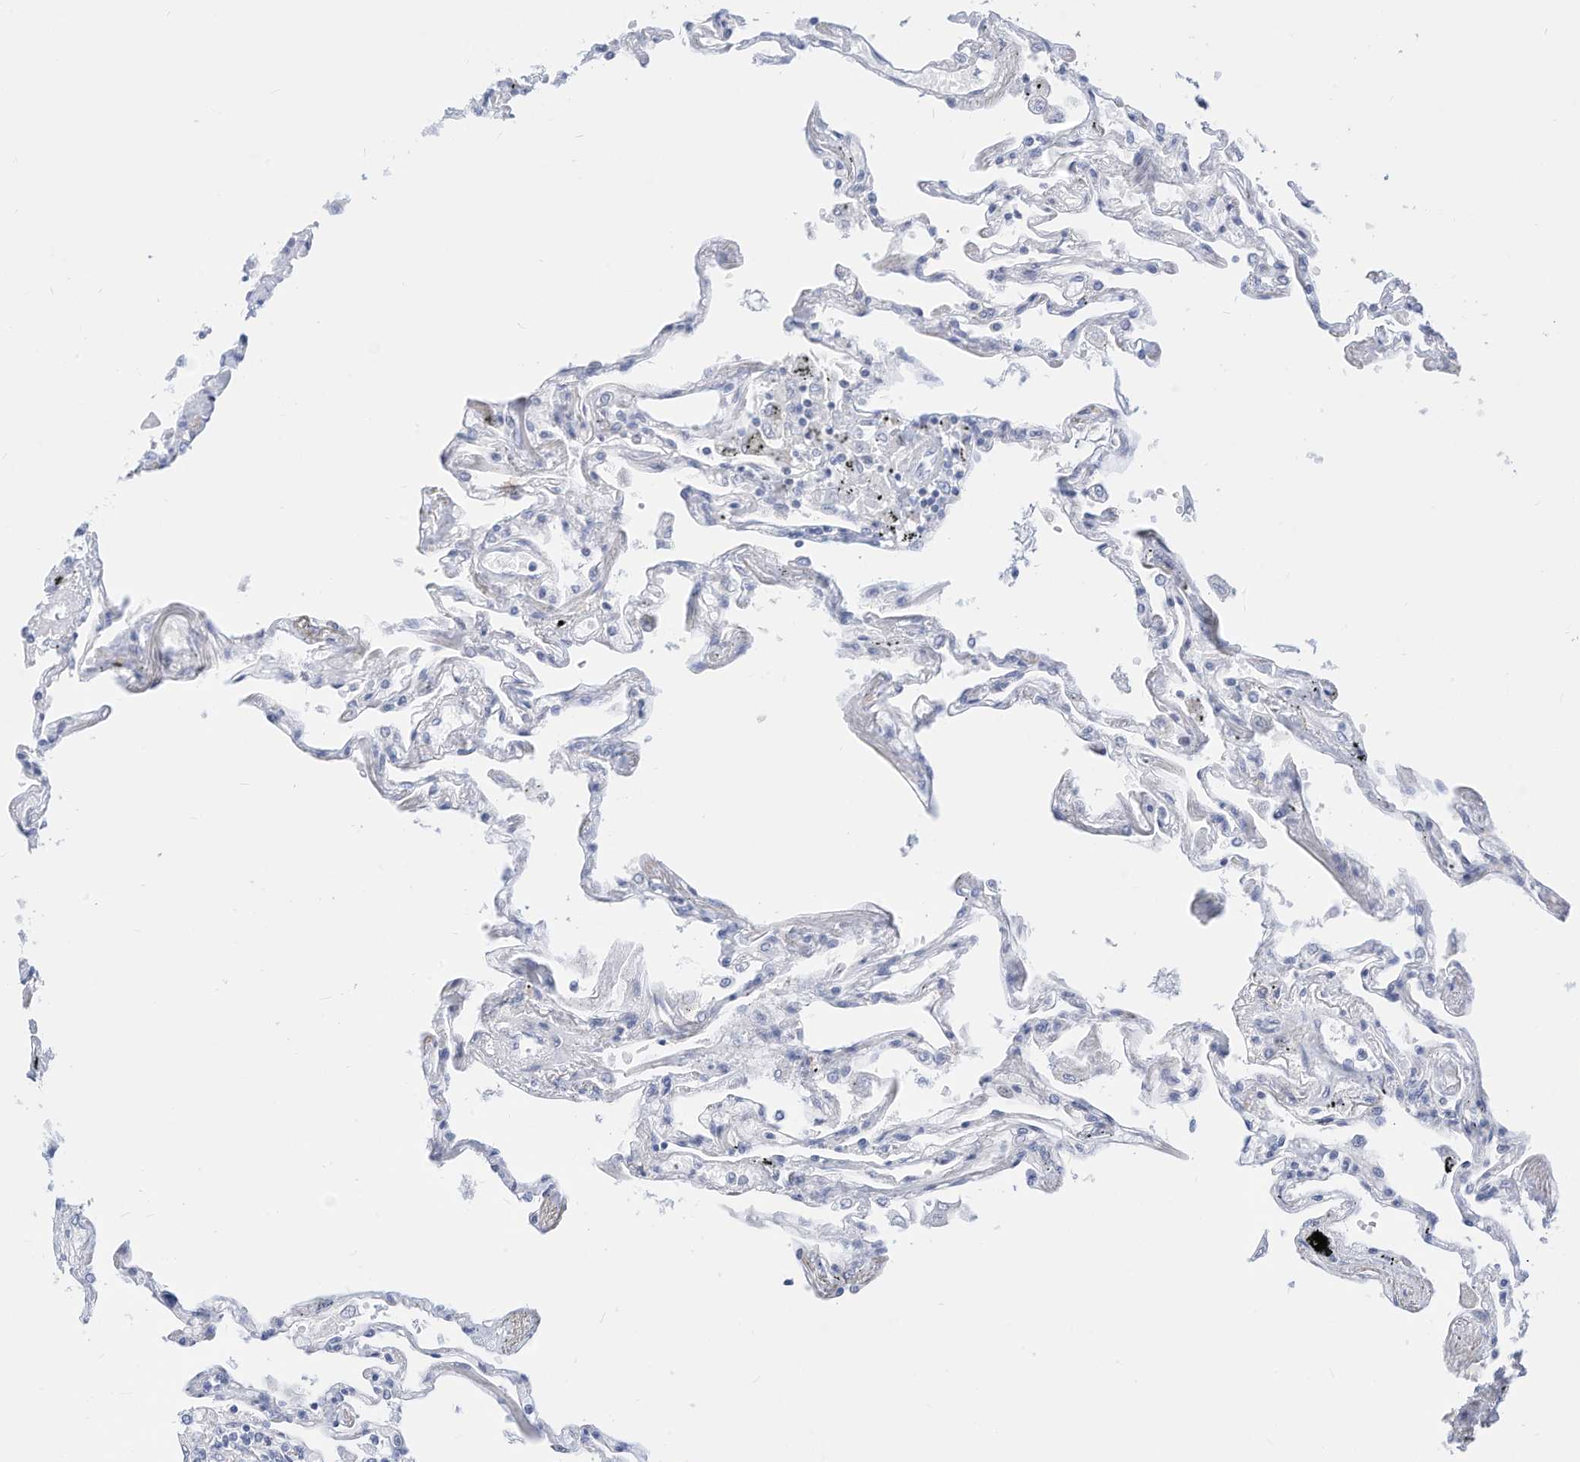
{"staining": {"intensity": "negative", "quantity": "none", "location": "none"}, "tissue": "lung", "cell_type": "Alveolar cells", "image_type": "normal", "snomed": [{"axis": "morphology", "description": "Normal tissue, NOS"}, {"axis": "topography", "description": "Lung"}], "caption": "Micrograph shows no protein staining in alveolar cells of normal lung.", "gene": "SPOCD1", "patient": {"sex": "female", "age": 67}}